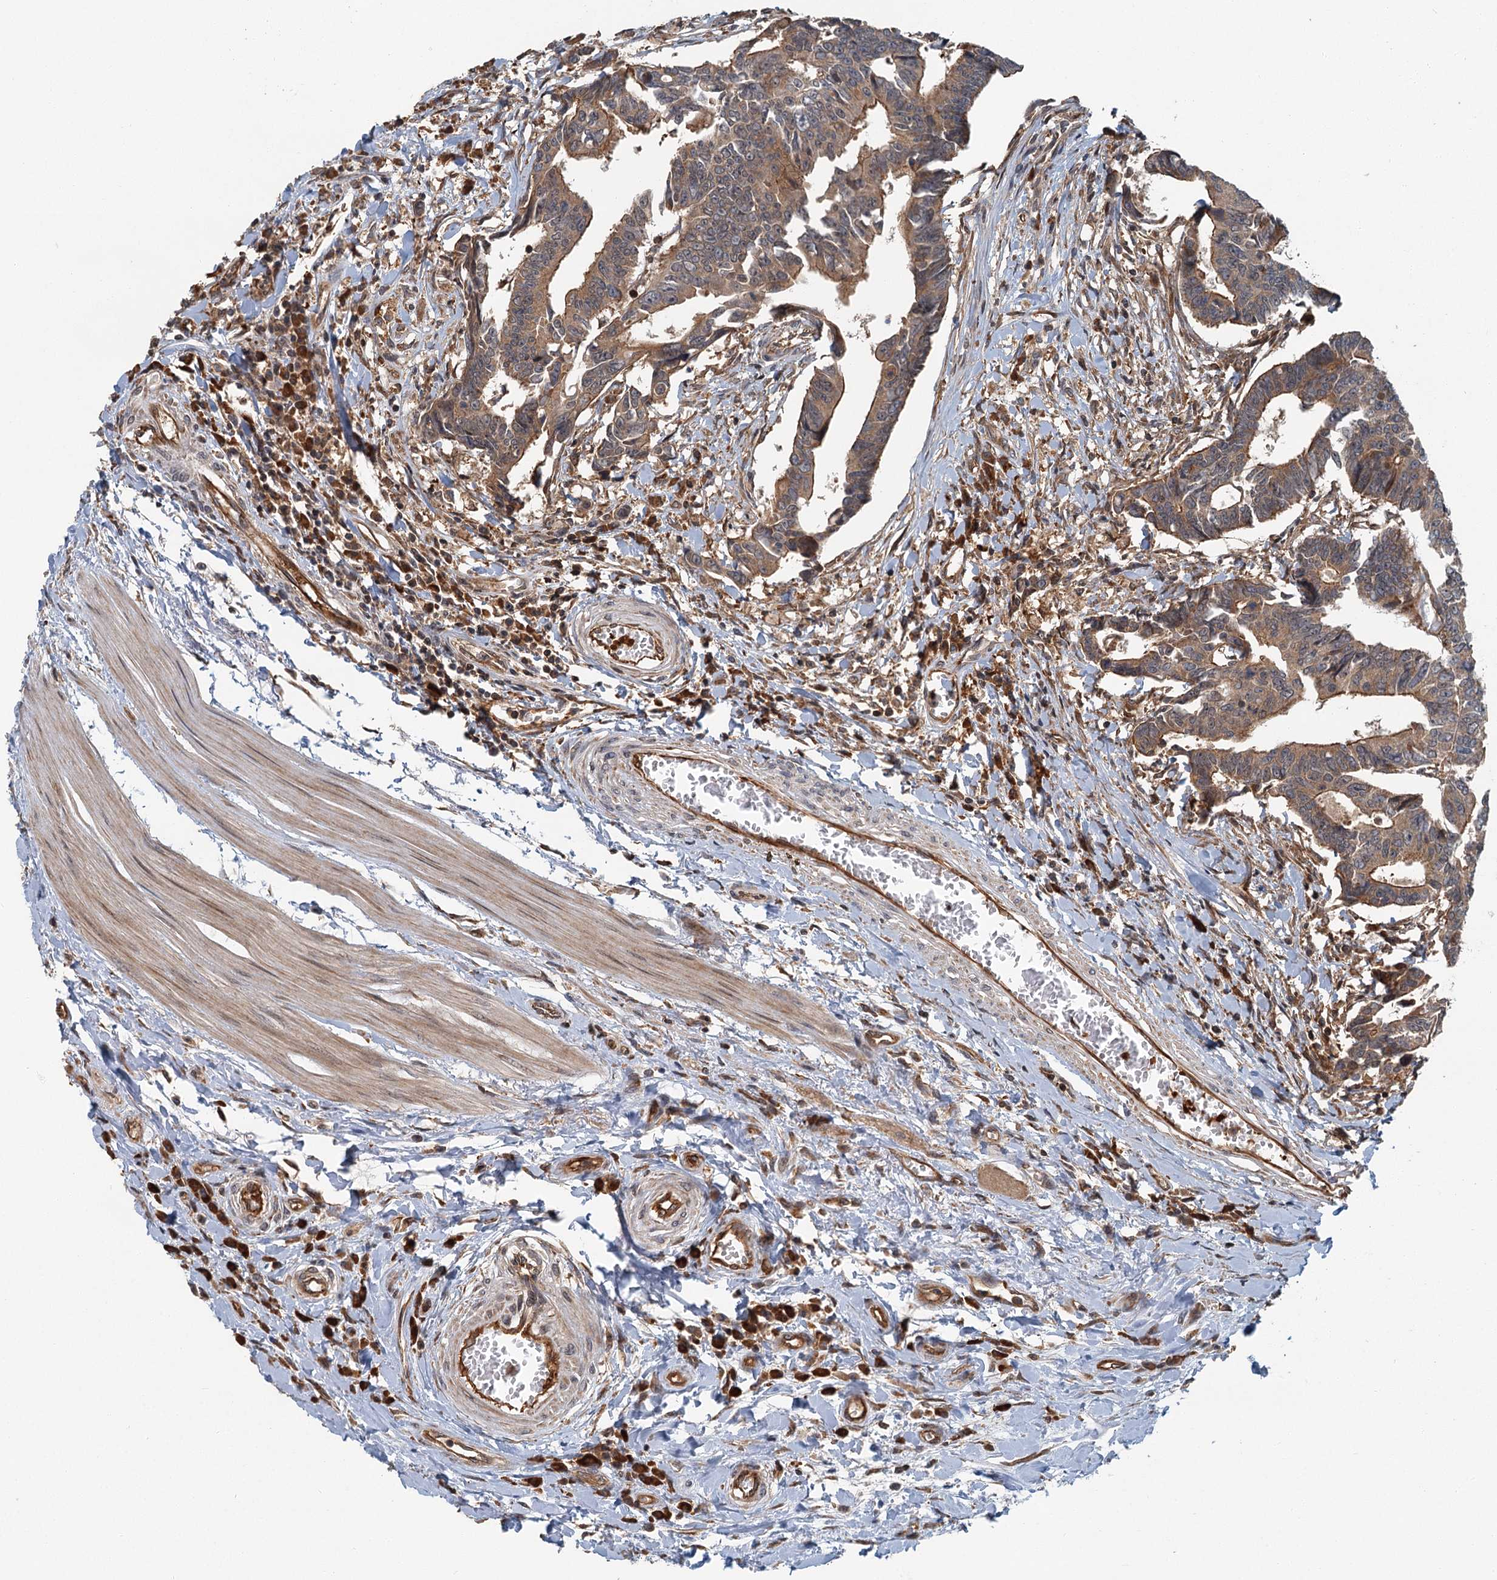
{"staining": {"intensity": "moderate", "quantity": ">75%", "location": "cytoplasmic/membranous"}, "tissue": "colorectal cancer", "cell_type": "Tumor cells", "image_type": "cancer", "snomed": [{"axis": "morphology", "description": "Adenocarcinoma, NOS"}, {"axis": "topography", "description": "Rectum"}], "caption": "Protein analysis of colorectal cancer tissue reveals moderate cytoplasmic/membranous positivity in approximately >75% of tumor cells. (DAB (3,3'-diaminobenzidine) = brown stain, brightfield microscopy at high magnification).", "gene": "ZNF527", "patient": {"sex": "female", "age": 65}}